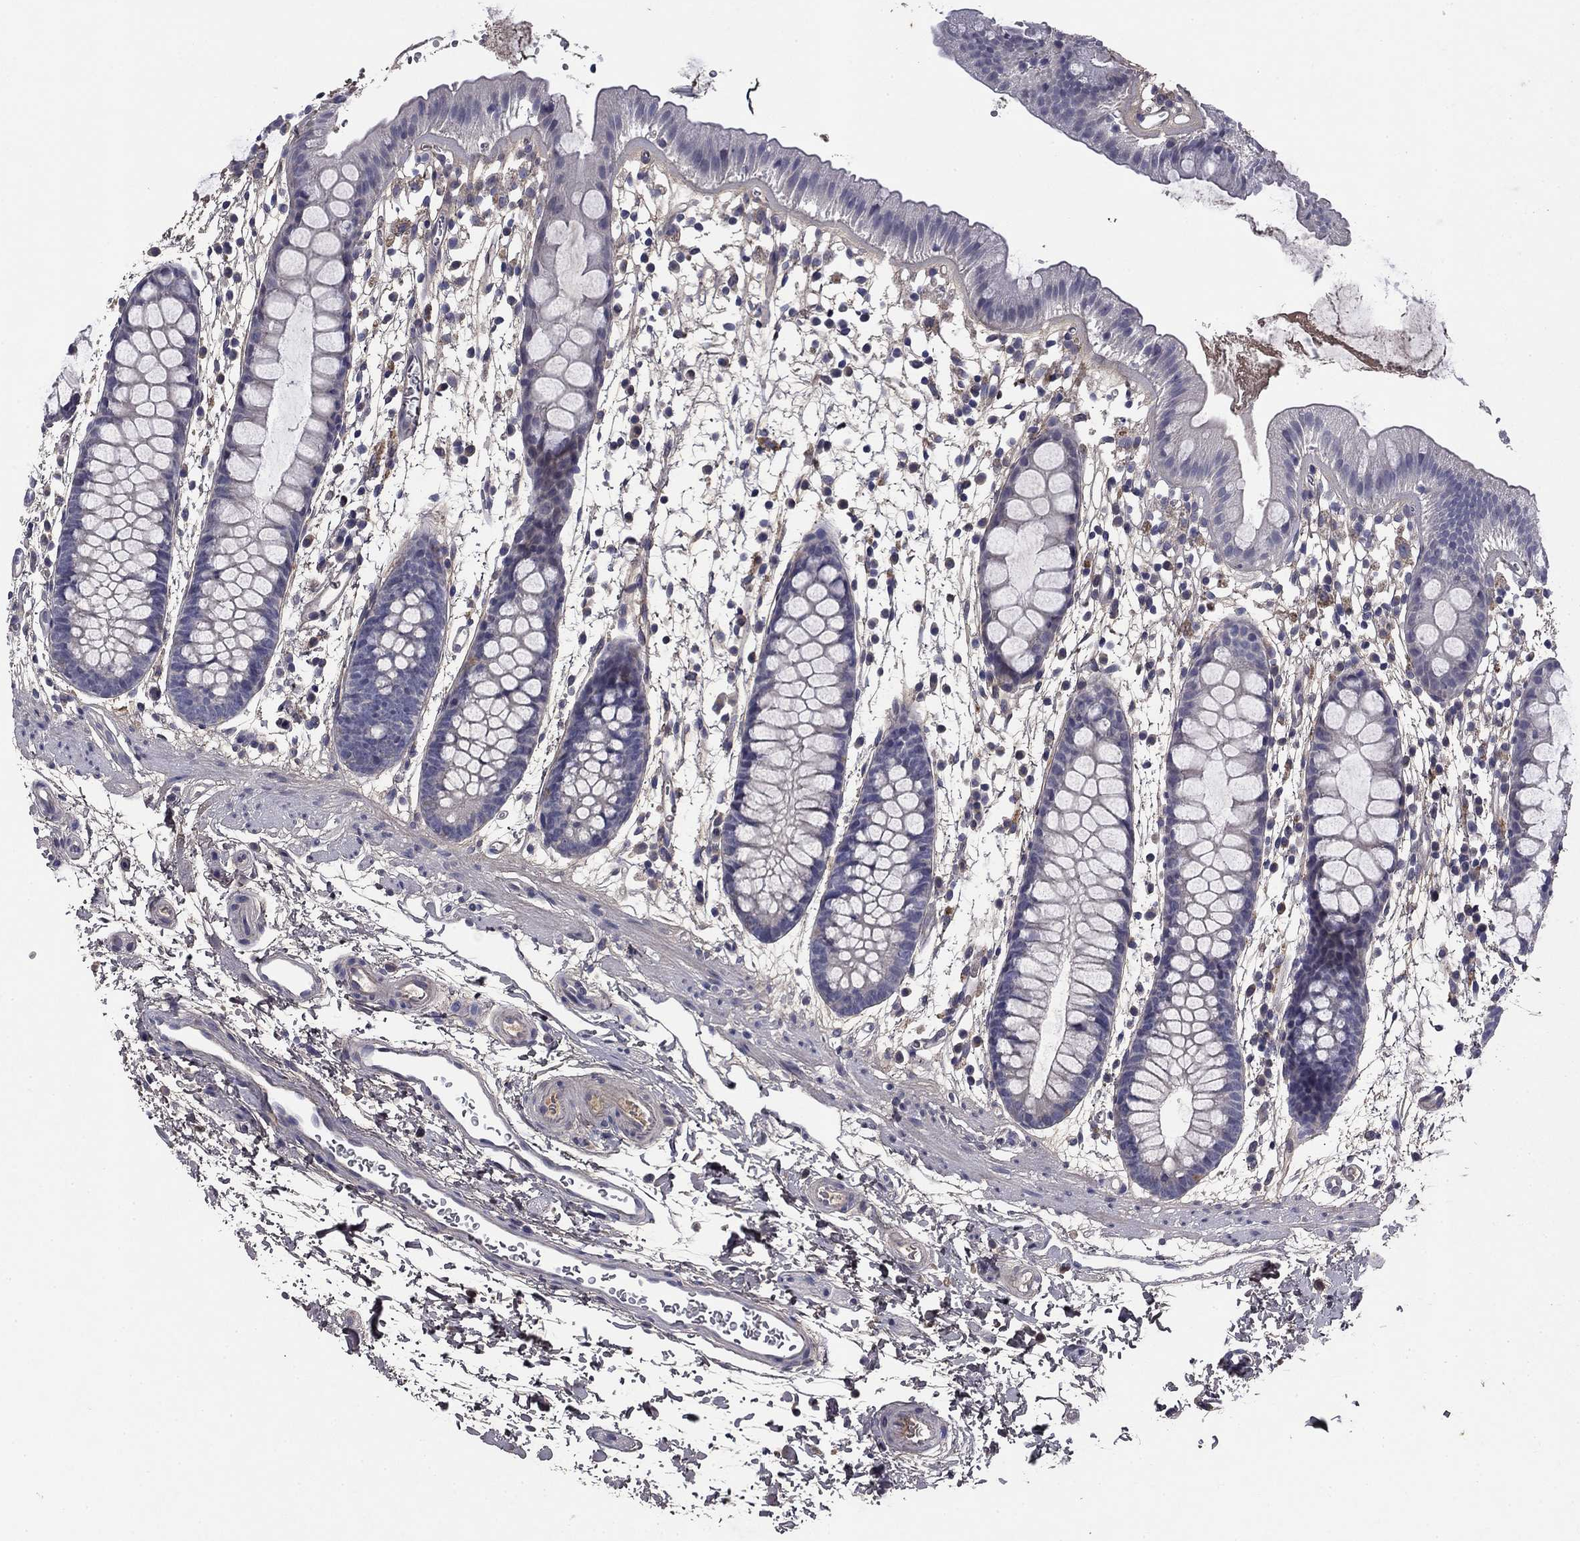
{"staining": {"intensity": "negative", "quantity": "none", "location": "none"}, "tissue": "rectum", "cell_type": "Glandular cells", "image_type": "normal", "snomed": [{"axis": "morphology", "description": "Normal tissue, NOS"}, {"axis": "topography", "description": "Rectum"}], "caption": "IHC image of normal rectum: rectum stained with DAB (3,3'-diaminobenzidine) displays no significant protein expression in glandular cells.", "gene": "COL2A1", "patient": {"sex": "male", "age": 57}}